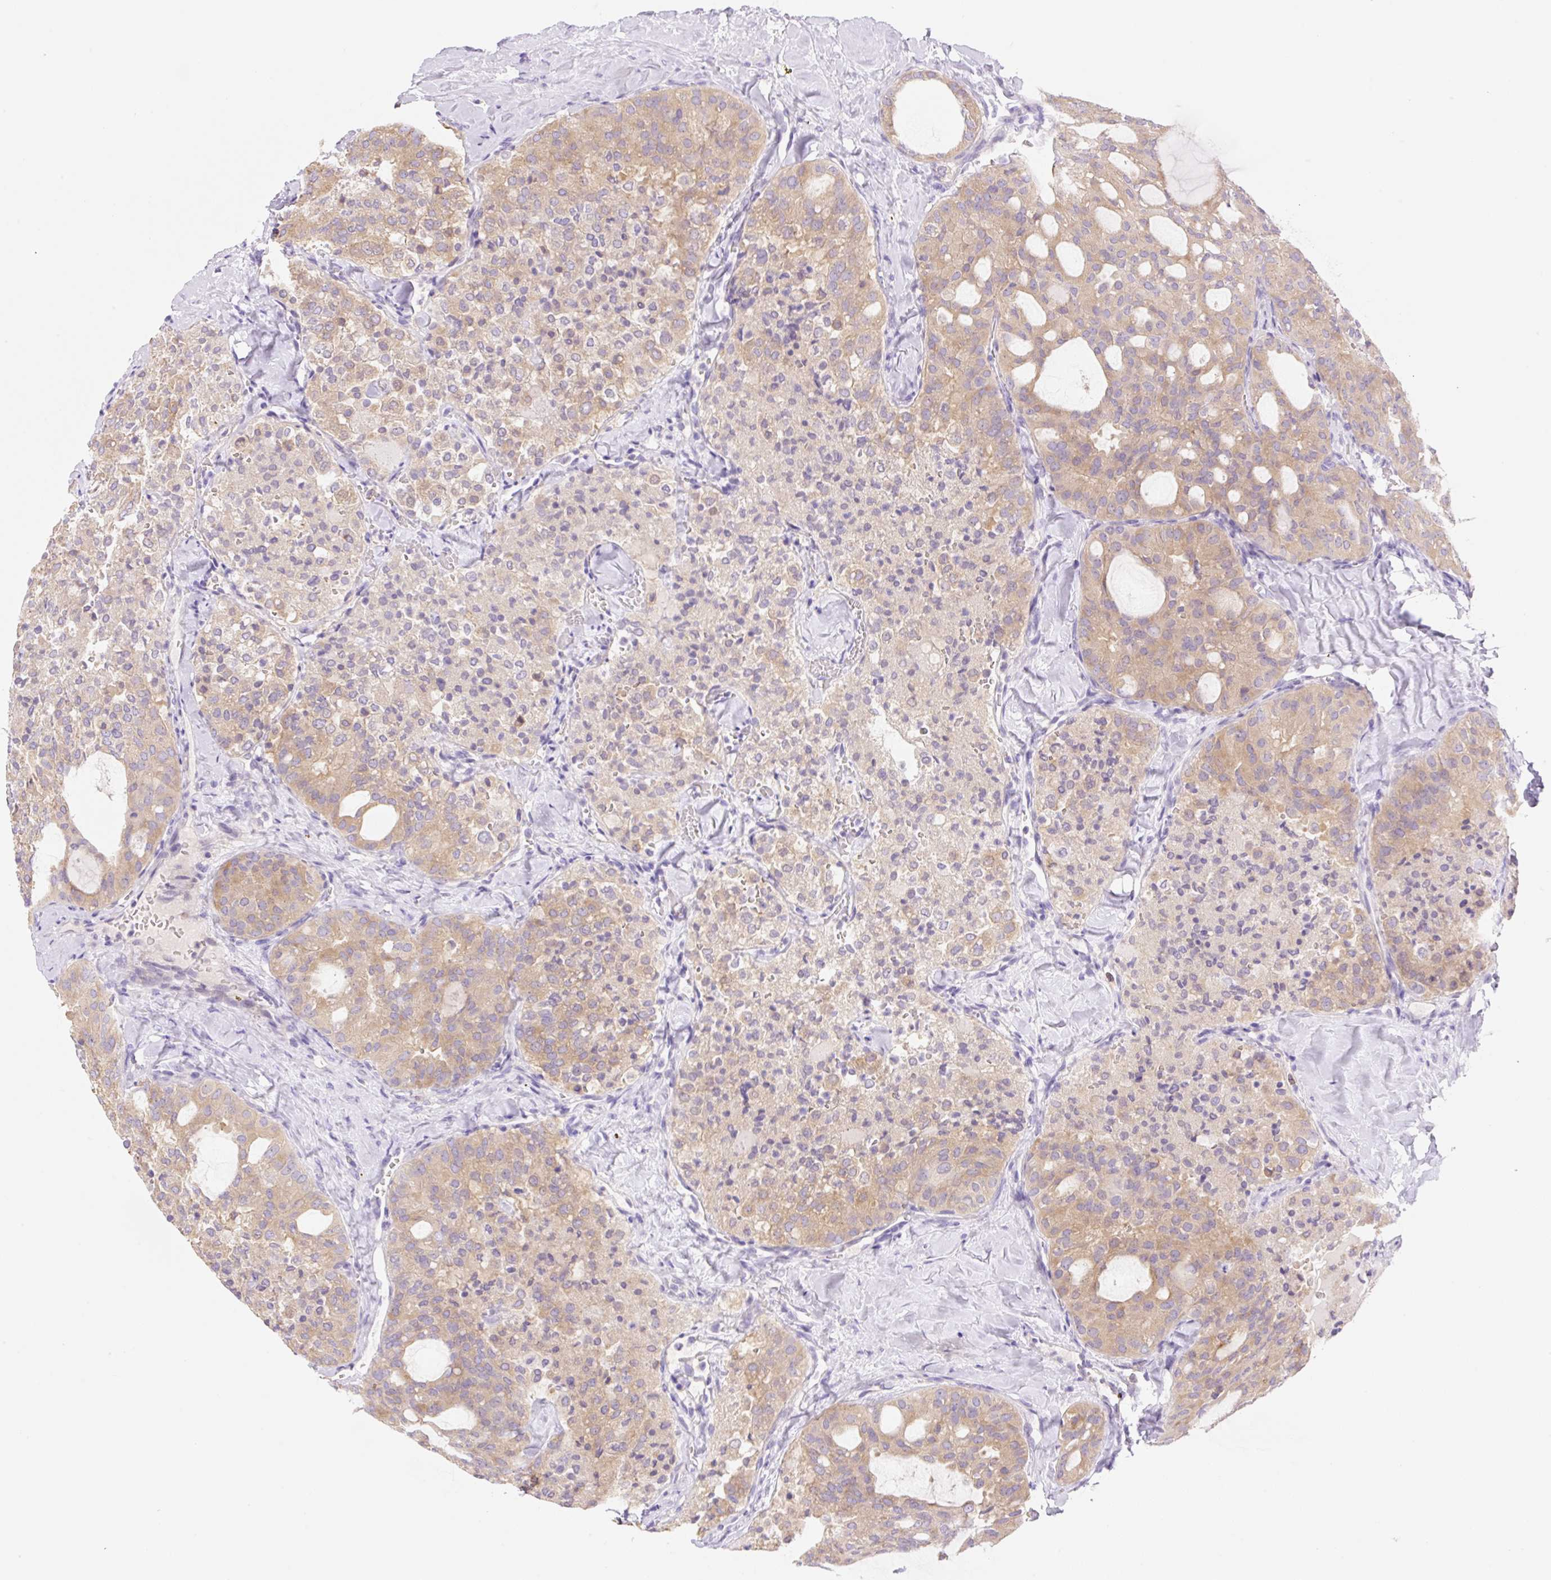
{"staining": {"intensity": "weak", "quantity": ">75%", "location": "cytoplasmic/membranous"}, "tissue": "thyroid cancer", "cell_type": "Tumor cells", "image_type": "cancer", "snomed": [{"axis": "morphology", "description": "Follicular adenoma carcinoma, NOS"}, {"axis": "topography", "description": "Thyroid gland"}], "caption": "Immunohistochemical staining of thyroid cancer (follicular adenoma carcinoma) exhibits low levels of weak cytoplasmic/membranous protein positivity in about >75% of tumor cells.", "gene": "DENND5A", "patient": {"sex": "male", "age": 75}}